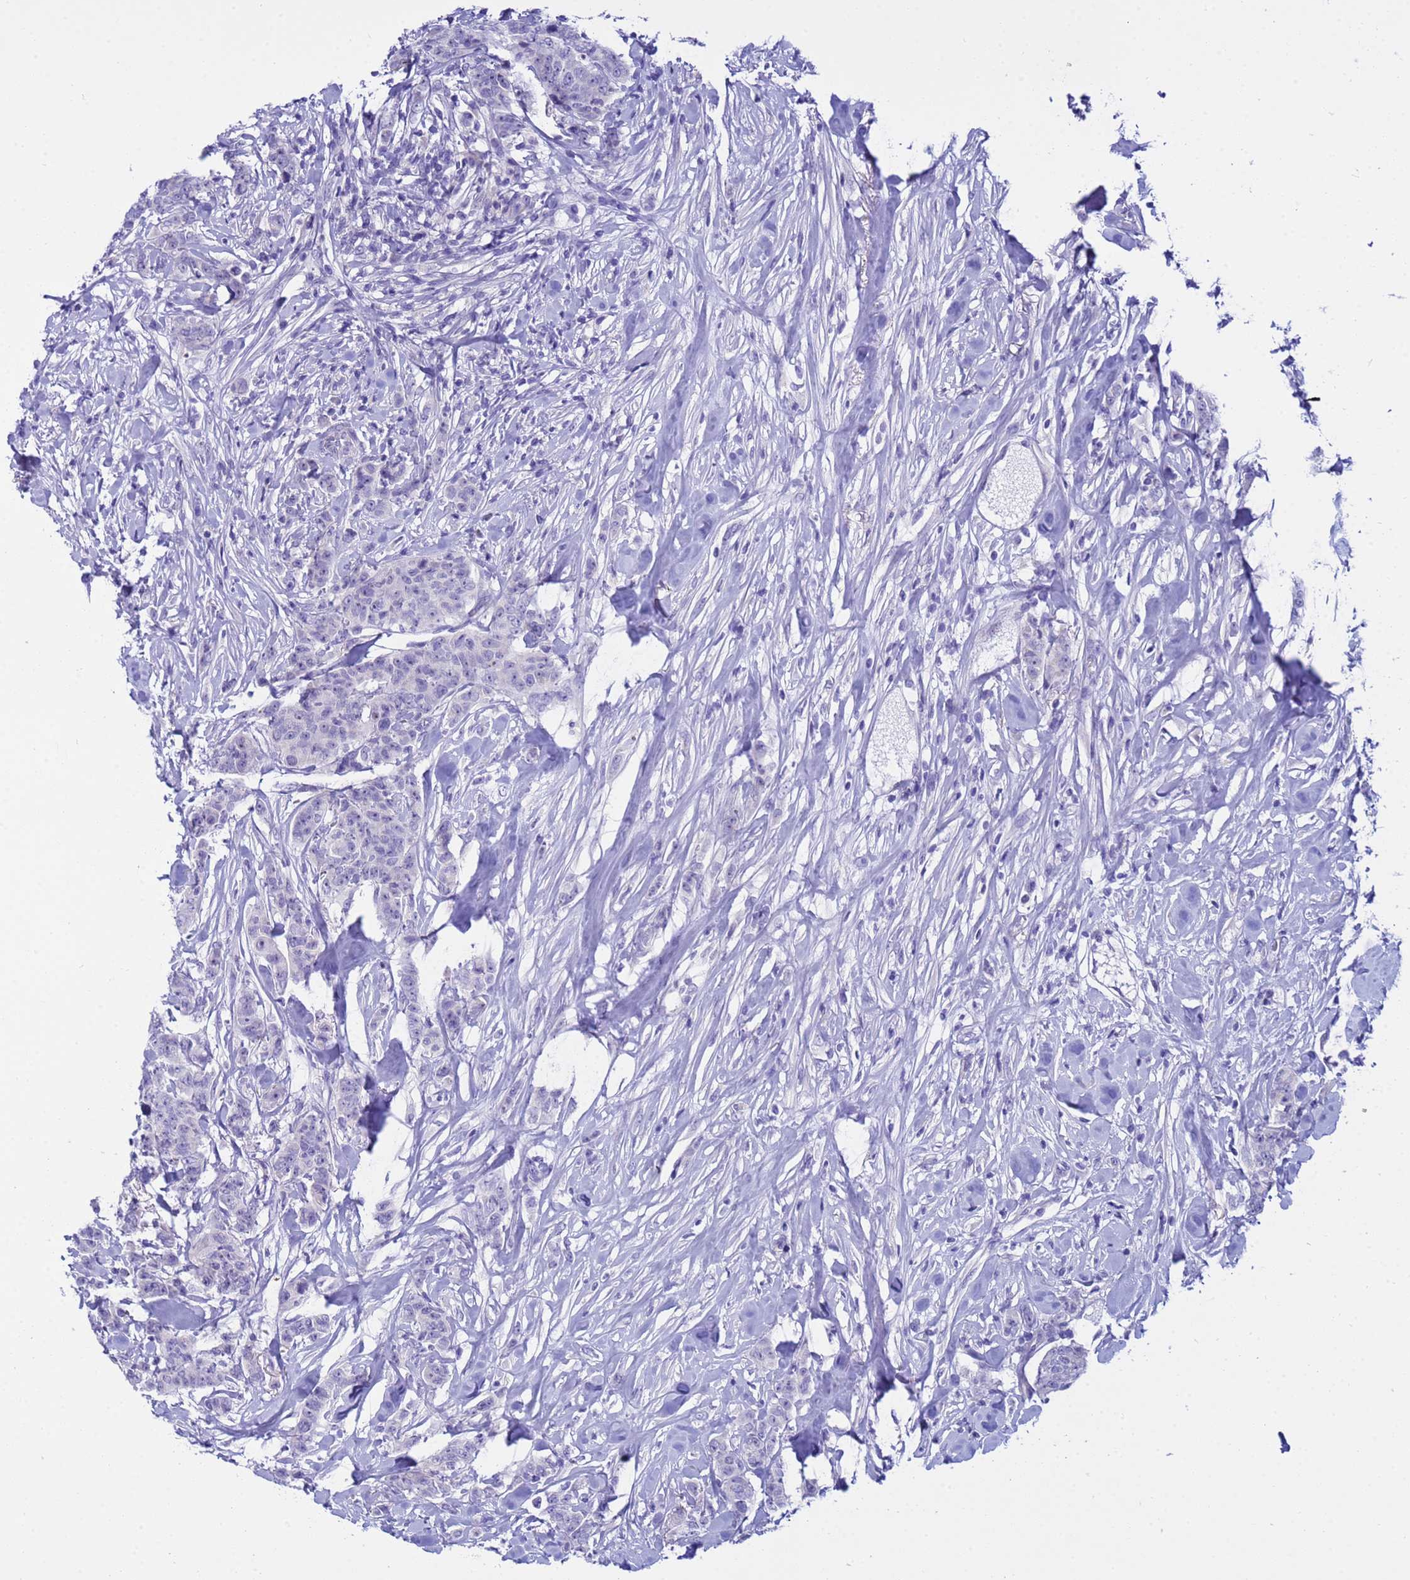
{"staining": {"intensity": "negative", "quantity": "none", "location": "none"}, "tissue": "breast cancer", "cell_type": "Tumor cells", "image_type": "cancer", "snomed": [{"axis": "morphology", "description": "Duct carcinoma"}, {"axis": "topography", "description": "Breast"}], "caption": "DAB immunohistochemical staining of breast cancer displays no significant positivity in tumor cells.", "gene": "IGSF11", "patient": {"sex": "female", "age": 40}}